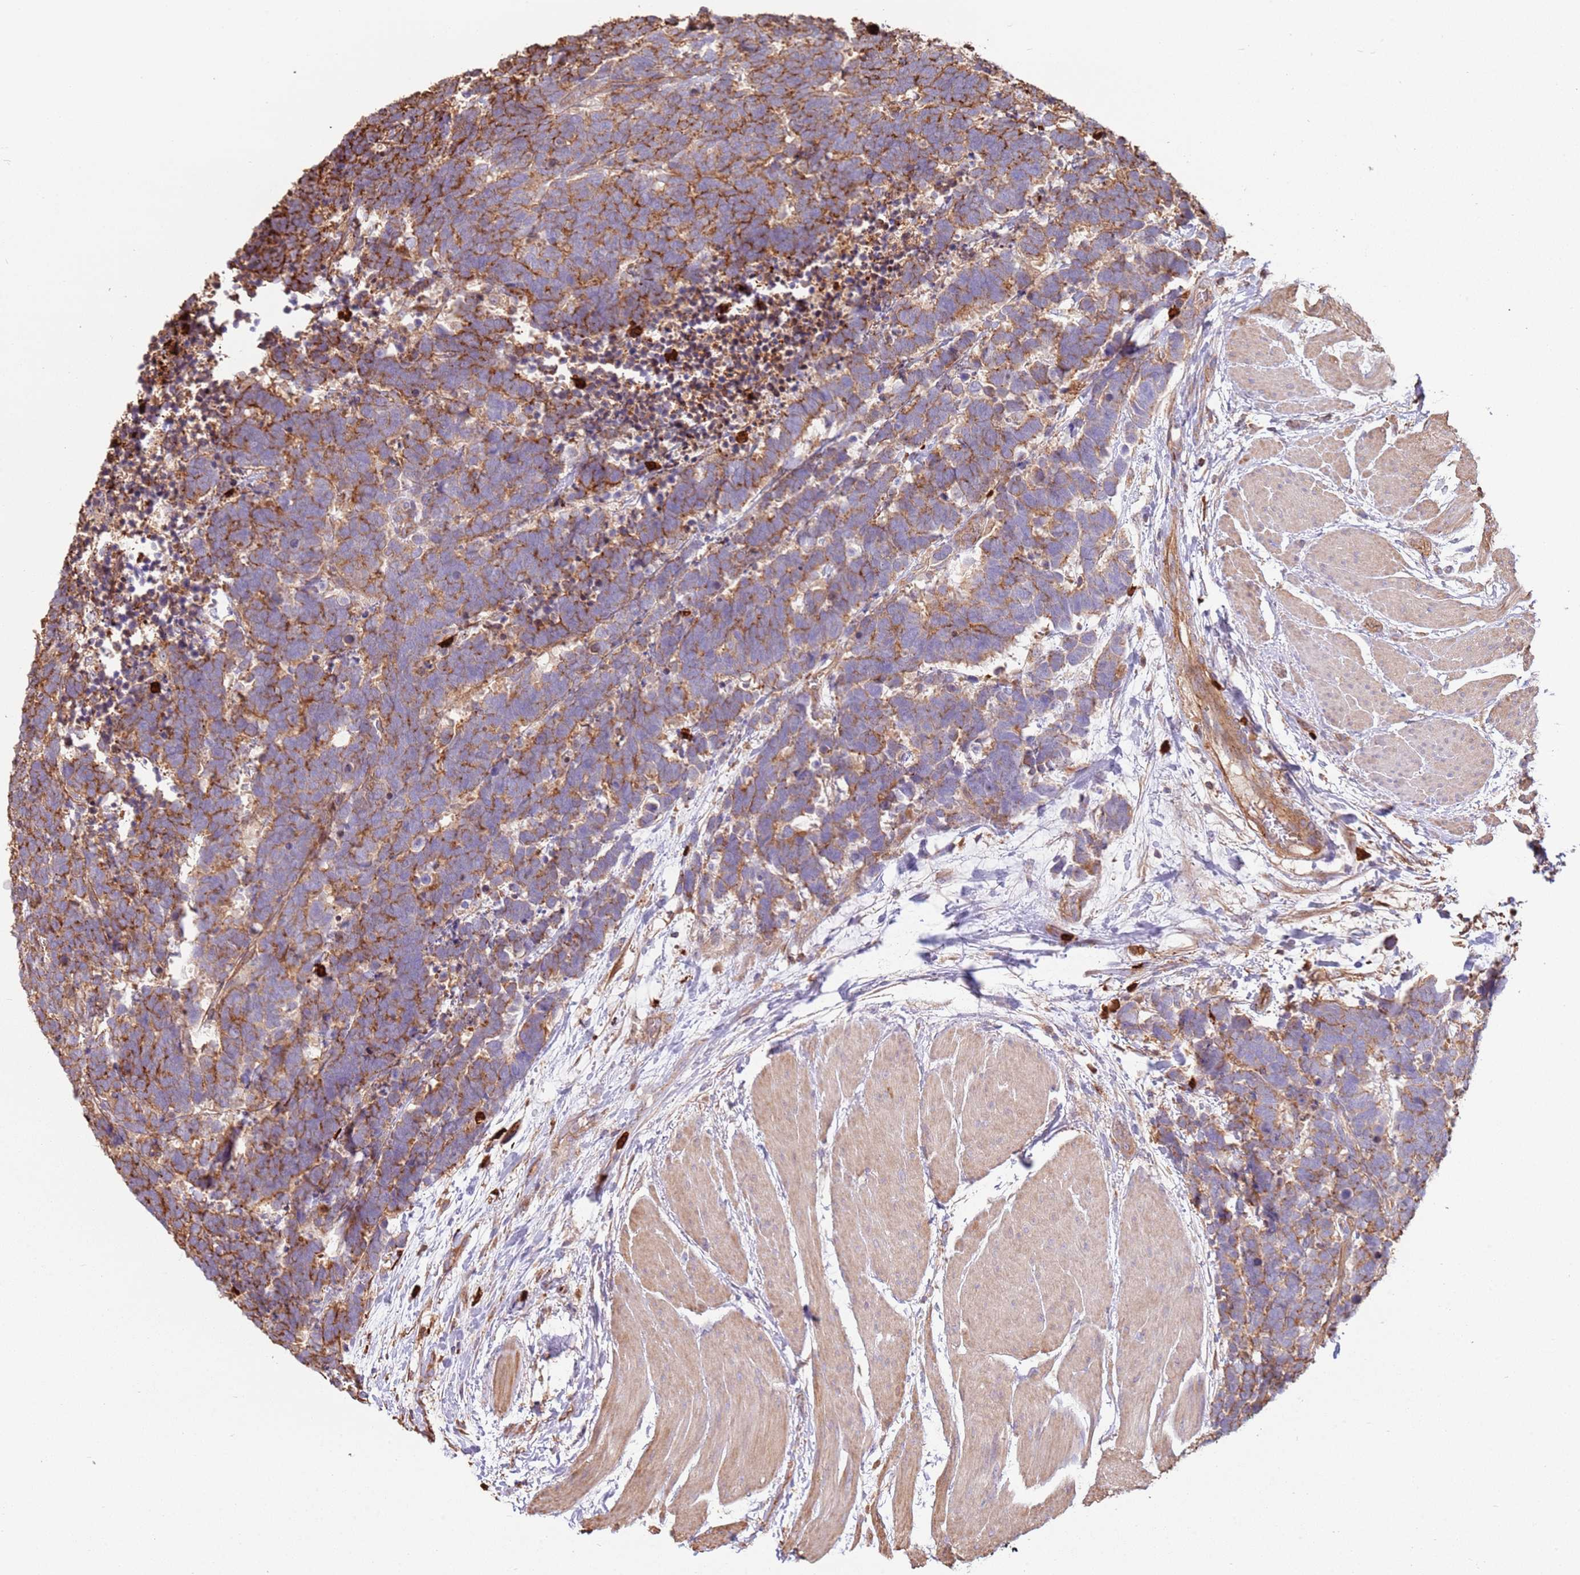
{"staining": {"intensity": "moderate", "quantity": ">75%", "location": "cytoplasmic/membranous"}, "tissue": "carcinoid", "cell_type": "Tumor cells", "image_type": "cancer", "snomed": [{"axis": "morphology", "description": "Carcinoma, NOS"}, {"axis": "morphology", "description": "Carcinoid, malignant, NOS"}, {"axis": "topography", "description": "Urinary bladder"}], "caption": "This photomicrograph displays malignant carcinoid stained with IHC to label a protein in brown. The cytoplasmic/membranous of tumor cells show moderate positivity for the protein. Nuclei are counter-stained blue.", "gene": "NDUFAF4", "patient": {"sex": "male", "age": 57}}